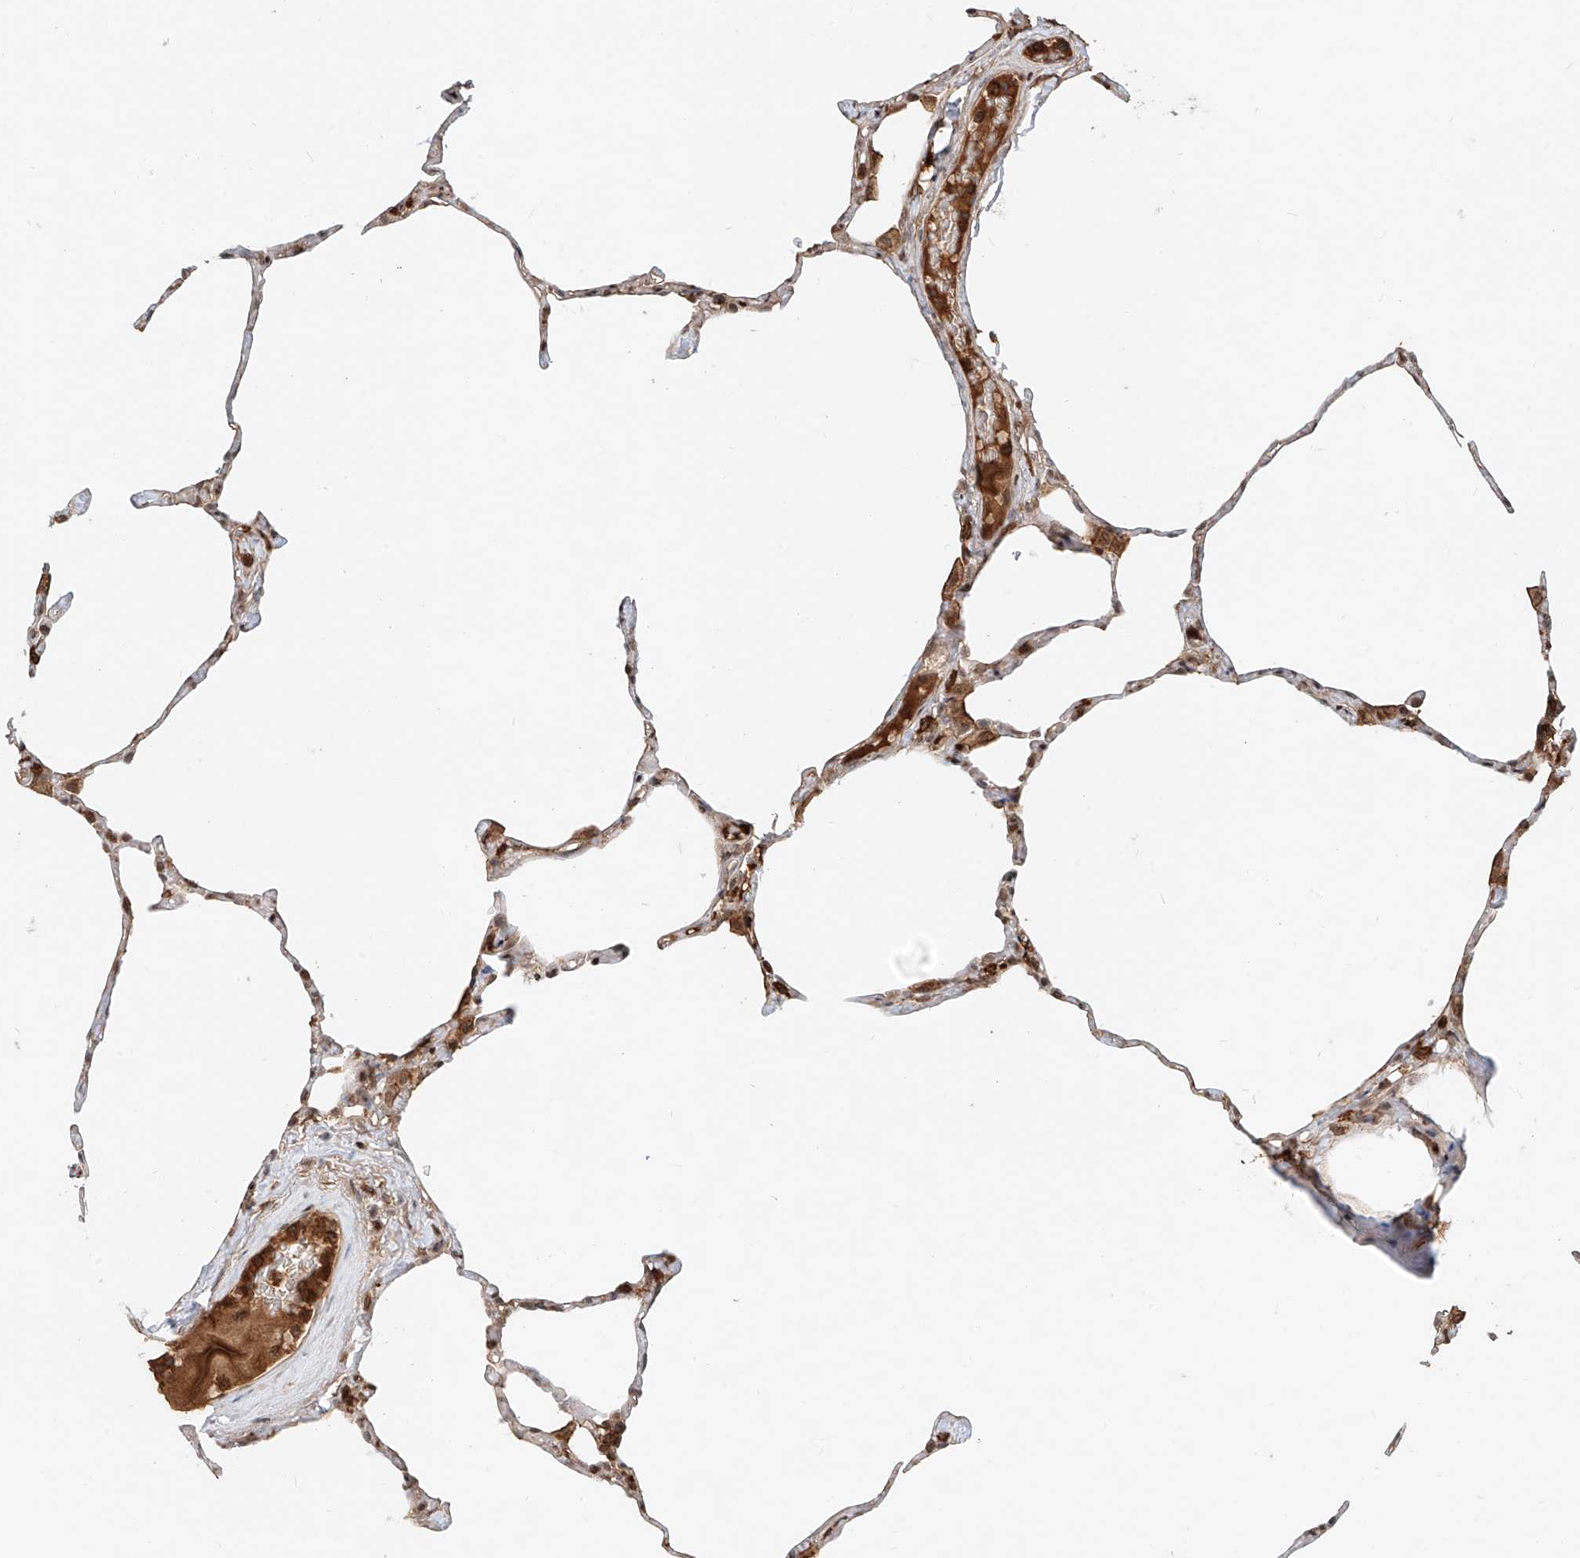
{"staining": {"intensity": "moderate", "quantity": "<25%", "location": "cytoplasmic/membranous"}, "tissue": "lung", "cell_type": "Alveolar cells", "image_type": "normal", "snomed": [{"axis": "morphology", "description": "Normal tissue, NOS"}, {"axis": "topography", "description": "Lung"}], "caption": "DAB immunohistochemical staining of unremarkable human lung shows moderate cytoplasmic/membranous protein staining in about <25% of alveolar cells.", "gene": "CEP162", "patient": {"sex": "male", "age": 65}}